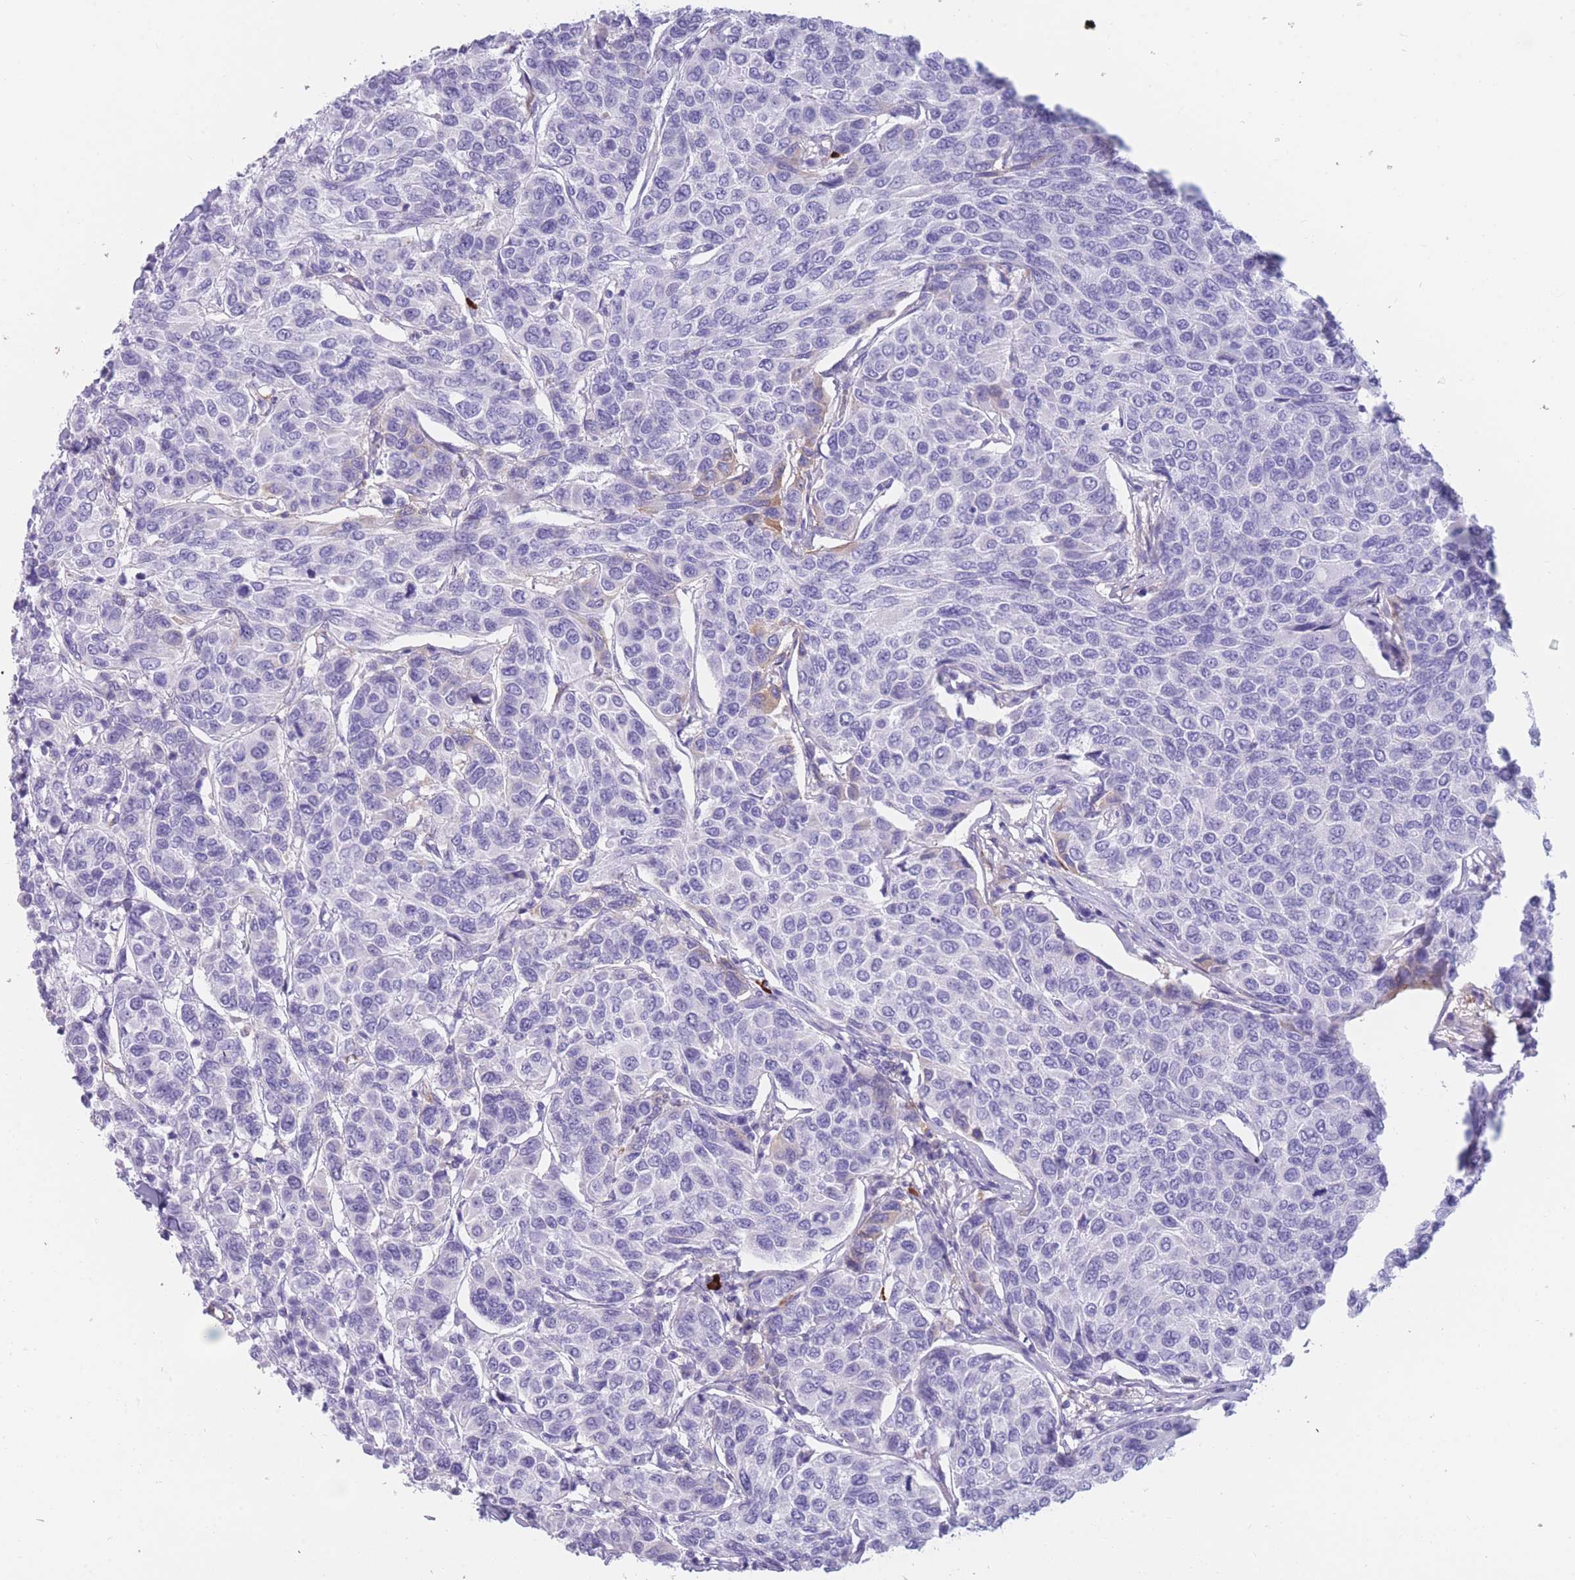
{"staining": {"intensity": "negative", "quantity": "none", "location": "none"}, "tissue": "breast cancer", "cell_type": "Tumor cells", "image_type": "cancer", "snomed": [{"axis": "morphology", "description": "Duct carcinoma"}, {"axis": "topography", "description": "Breast"}], "caption": "This is an IHC photomicrograph of breast cancer. There is no staining in tumor cells.", "gene": "TNFSF11", "patient": {"sex": "female", "age": 55}}